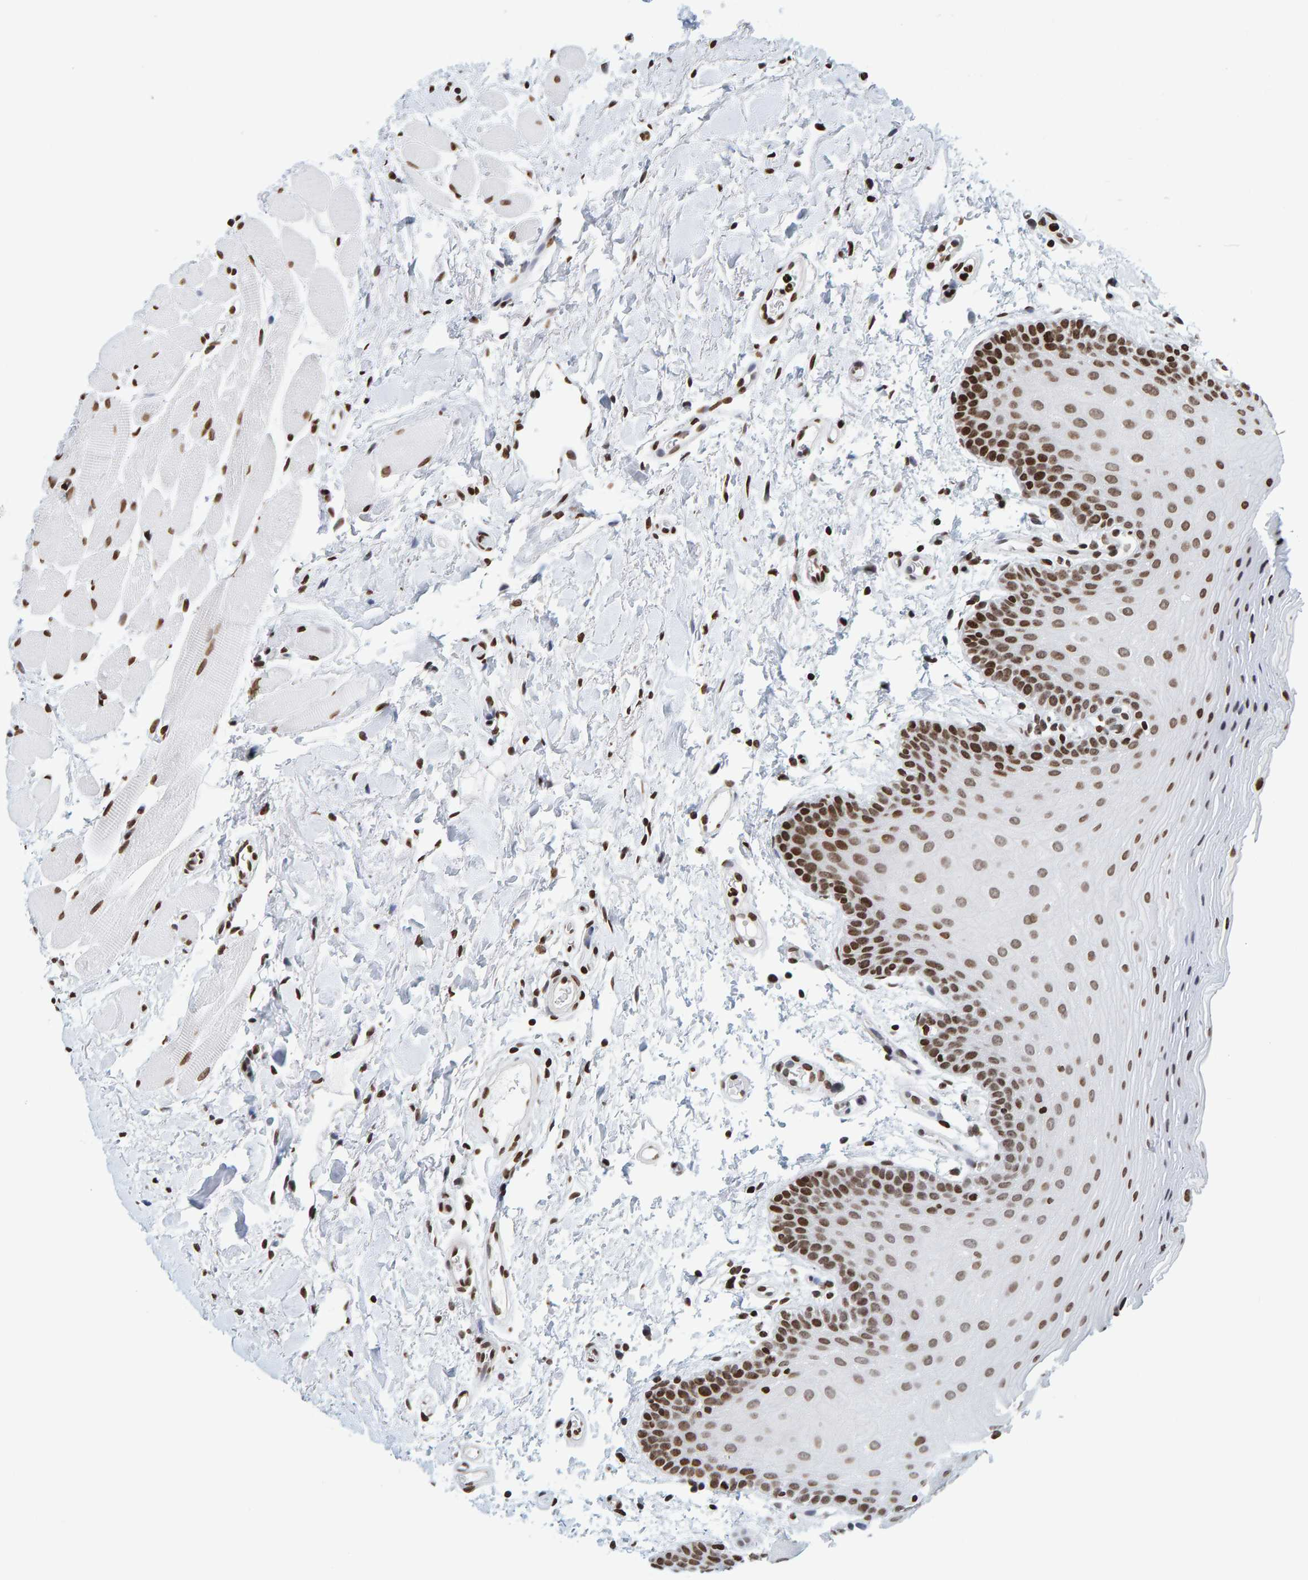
{"staining": {"intensity": "strong", "quantity": ">75%", "location": "nuclear"}, "tissue": "oral mucosa", "cell_type": "Squamous epithelial cells", "image_type": "normal", "snomed": [{"axis": "morphology", "description": "Normal tissue, NOS"}, {"axis": "topography", "description": "Oral tissue"}], "caption": "Immunohistochemical staining of unremarkable human oral mucosa shows high levels of strong nuclear expression in about >75% of squamous epithelial cells. Ihc stains the protein of interest in brown and the nuclei are stained blue.", "gene": "BRF2", "patient": {"sex": "male", "age": 62}}